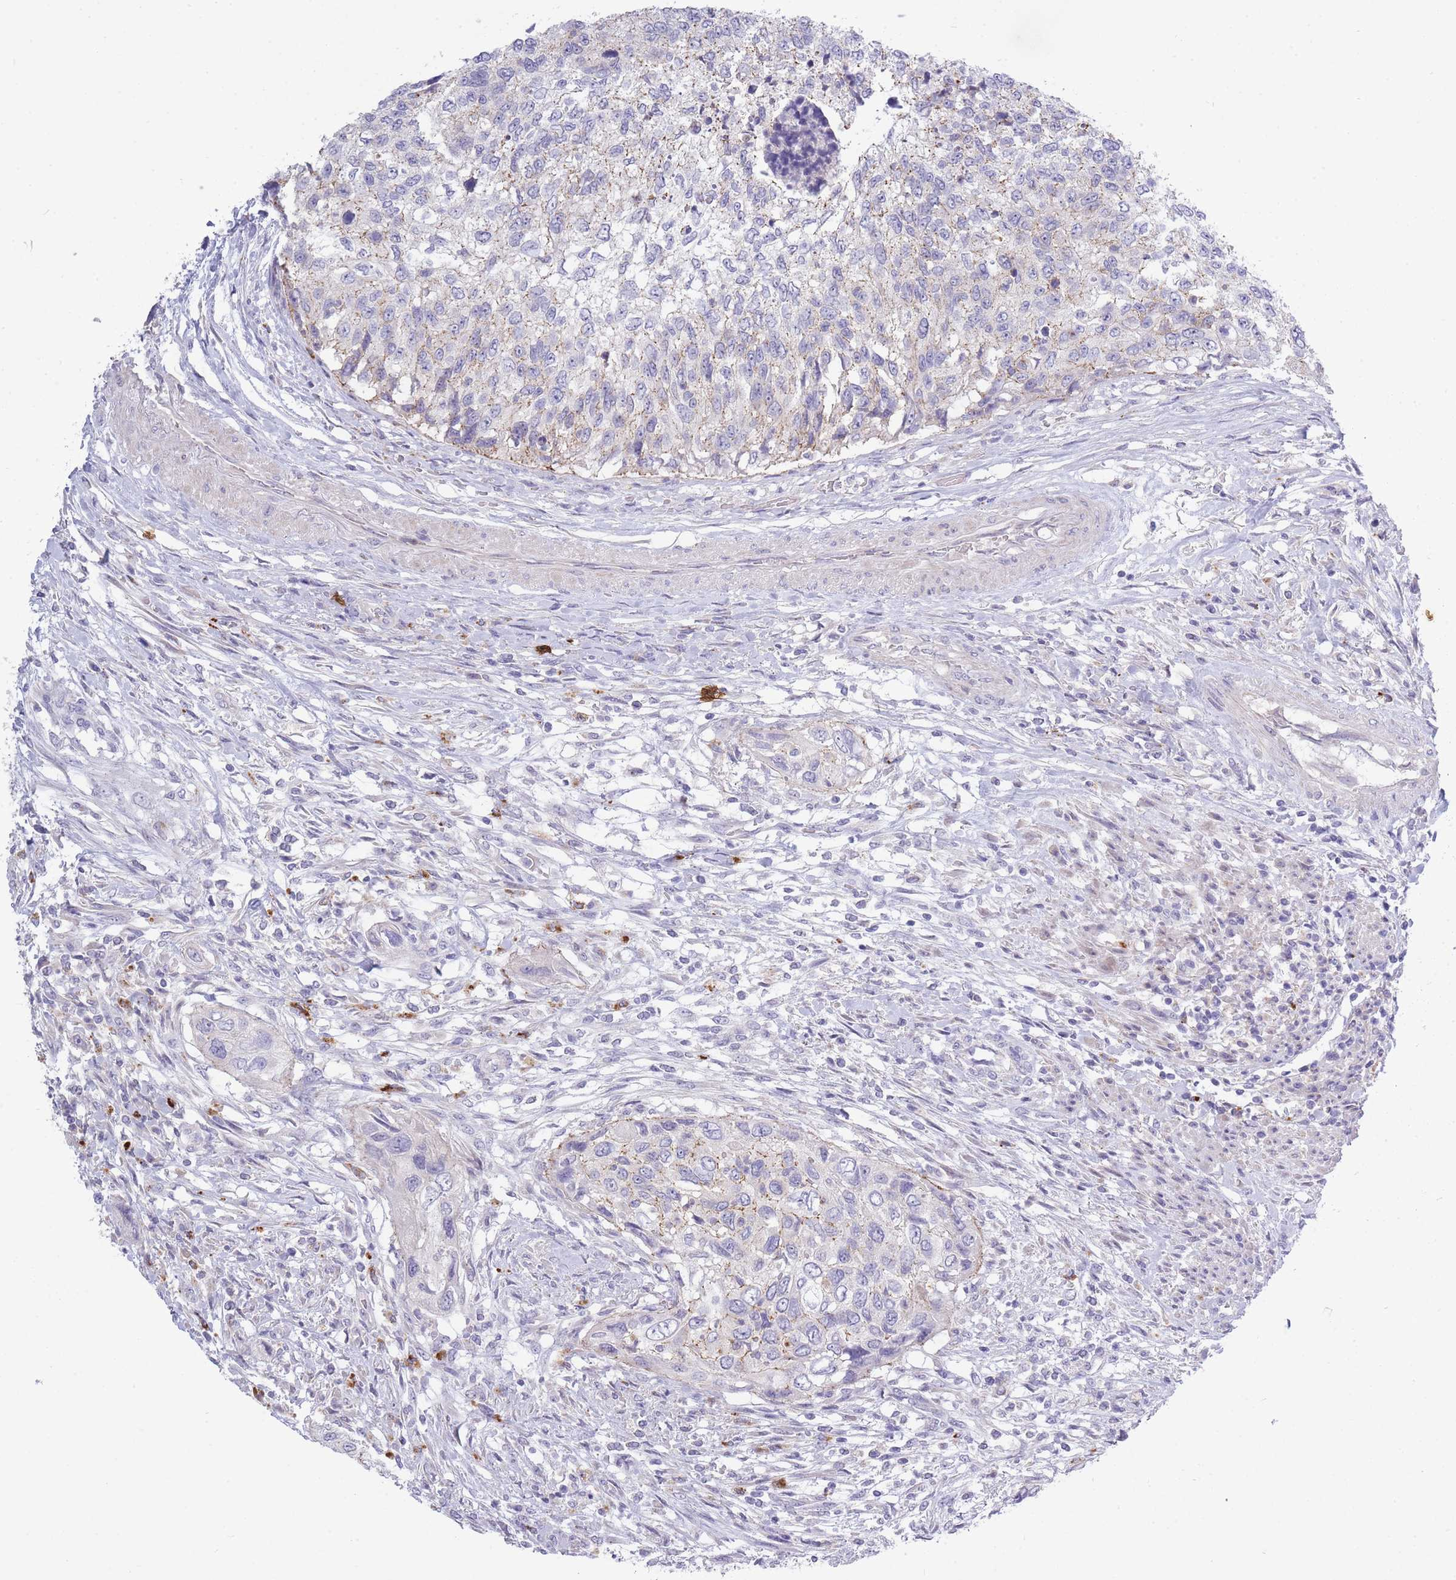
{"staining": {"intensity": "weak", "quantity": "<25%", "location": "cytoplasmic/membranous"}, "tissue": "urothelial cancer", "cell_type": "Tumor cells", "image_type": "cancer", "snomed": [{"axis": "morphology", "description": "Urothelial carcinoma, High grade"}, {"axis": "topography", "description": "Urinary bladder"}], "caption": "The image demonstrates no staining of tumor cells in urothelial cancer.", "gene": "TRIM61", "patient": {"sex": "female", "age": 60}}